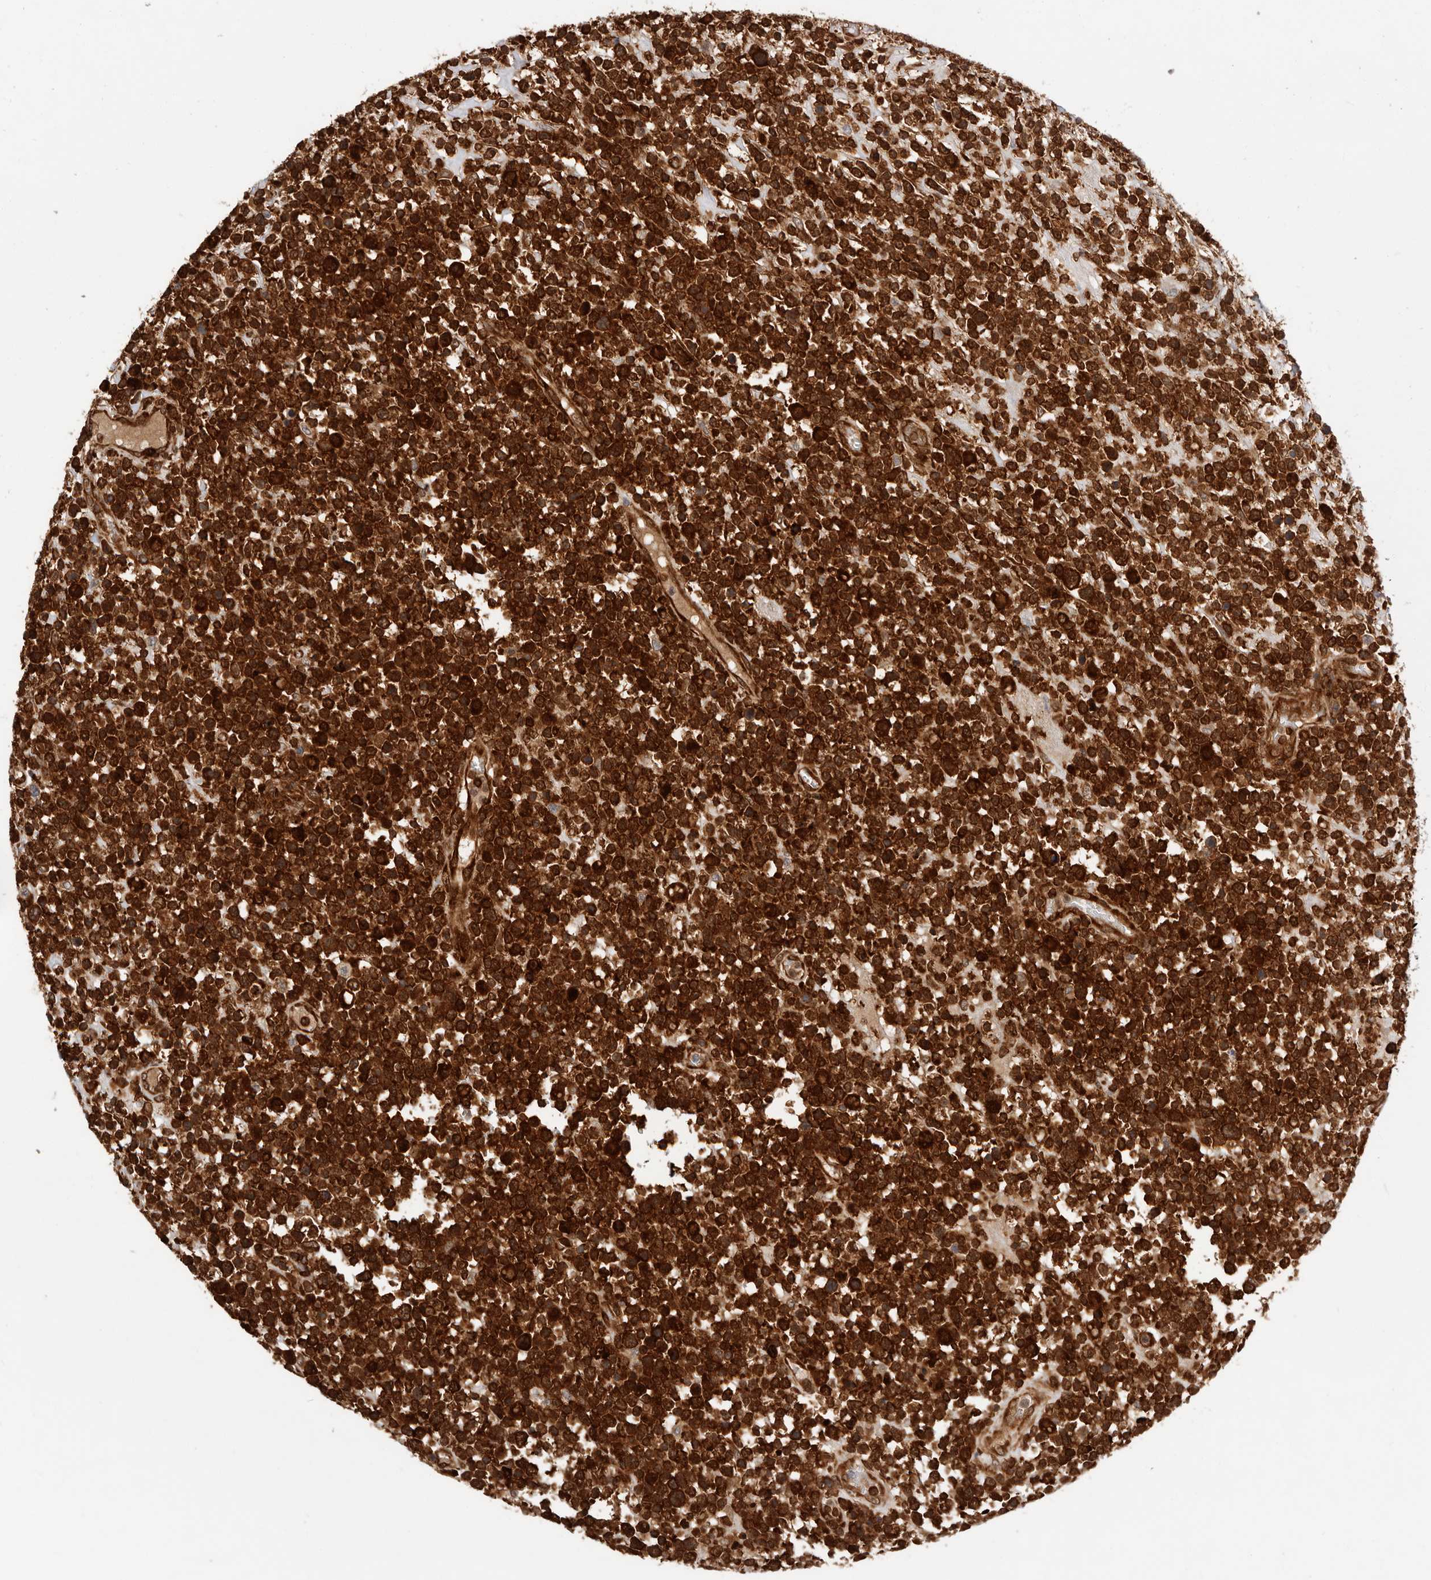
{"staining": {"intensity": "strong", "quantity": ">75%", "location": "cytoplasmic/membranous"}, "tissue": "lymphoma", "cell_type": "Tumor cells", "image_type": "cancer", "snomed": [{"axis": "morphology", "description": "Malignant lymphoma, non-Hodgkin's type, High grade"}, {"axis": "topography", "description": "Colon"}], "caption": "Immunohistochemical staining of malignant lymphoma, non-Hodgkin's type (high-grade) exhibits high levels of strong cytoplasmic/membranous protein positivity in about >75% of tumor cells.", "gene": "RNF213", "patient": {"sex": "female", "age": 53}}